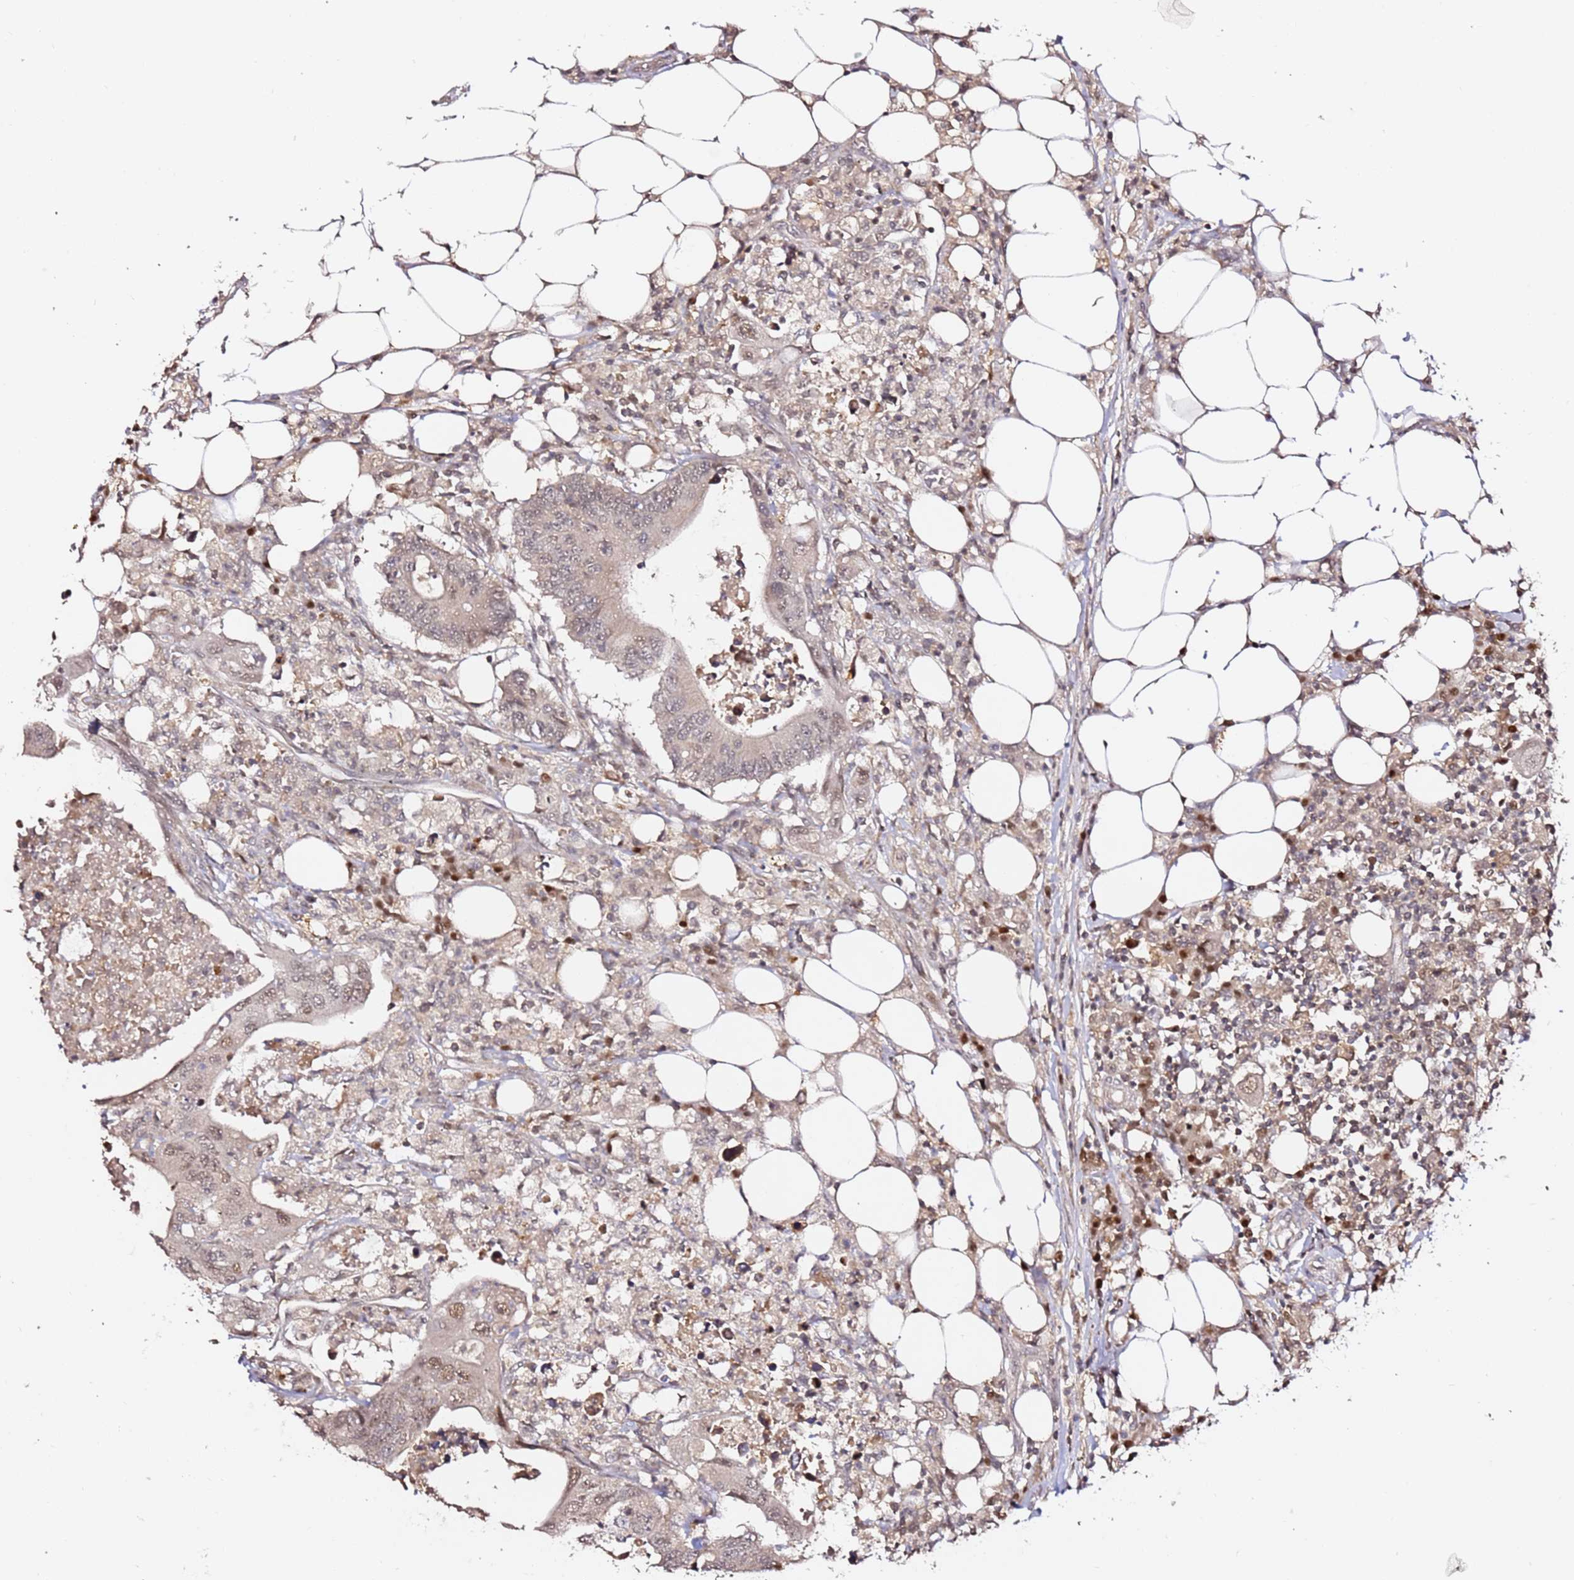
{"staining": {"intensity": "weak", "quantity": "25%-75%", "location": "nuclear"}, "tissue": "colorectal cancer", "cell_type": "Tumor cells", "image_type": "cancer", "snomed": [{"axis": "morphology", "description": "Adenocarcinoma, NOS"}, {"axis": "topography", "description": "Colon"}], "caption": "Colorectal cancer stained with a brown dye exhibits weak nuclear positive staining in approximately 25%-75% of tumor cells.", "gene": "OR5V1", "patient": {"sex": "male", "age": 71}}